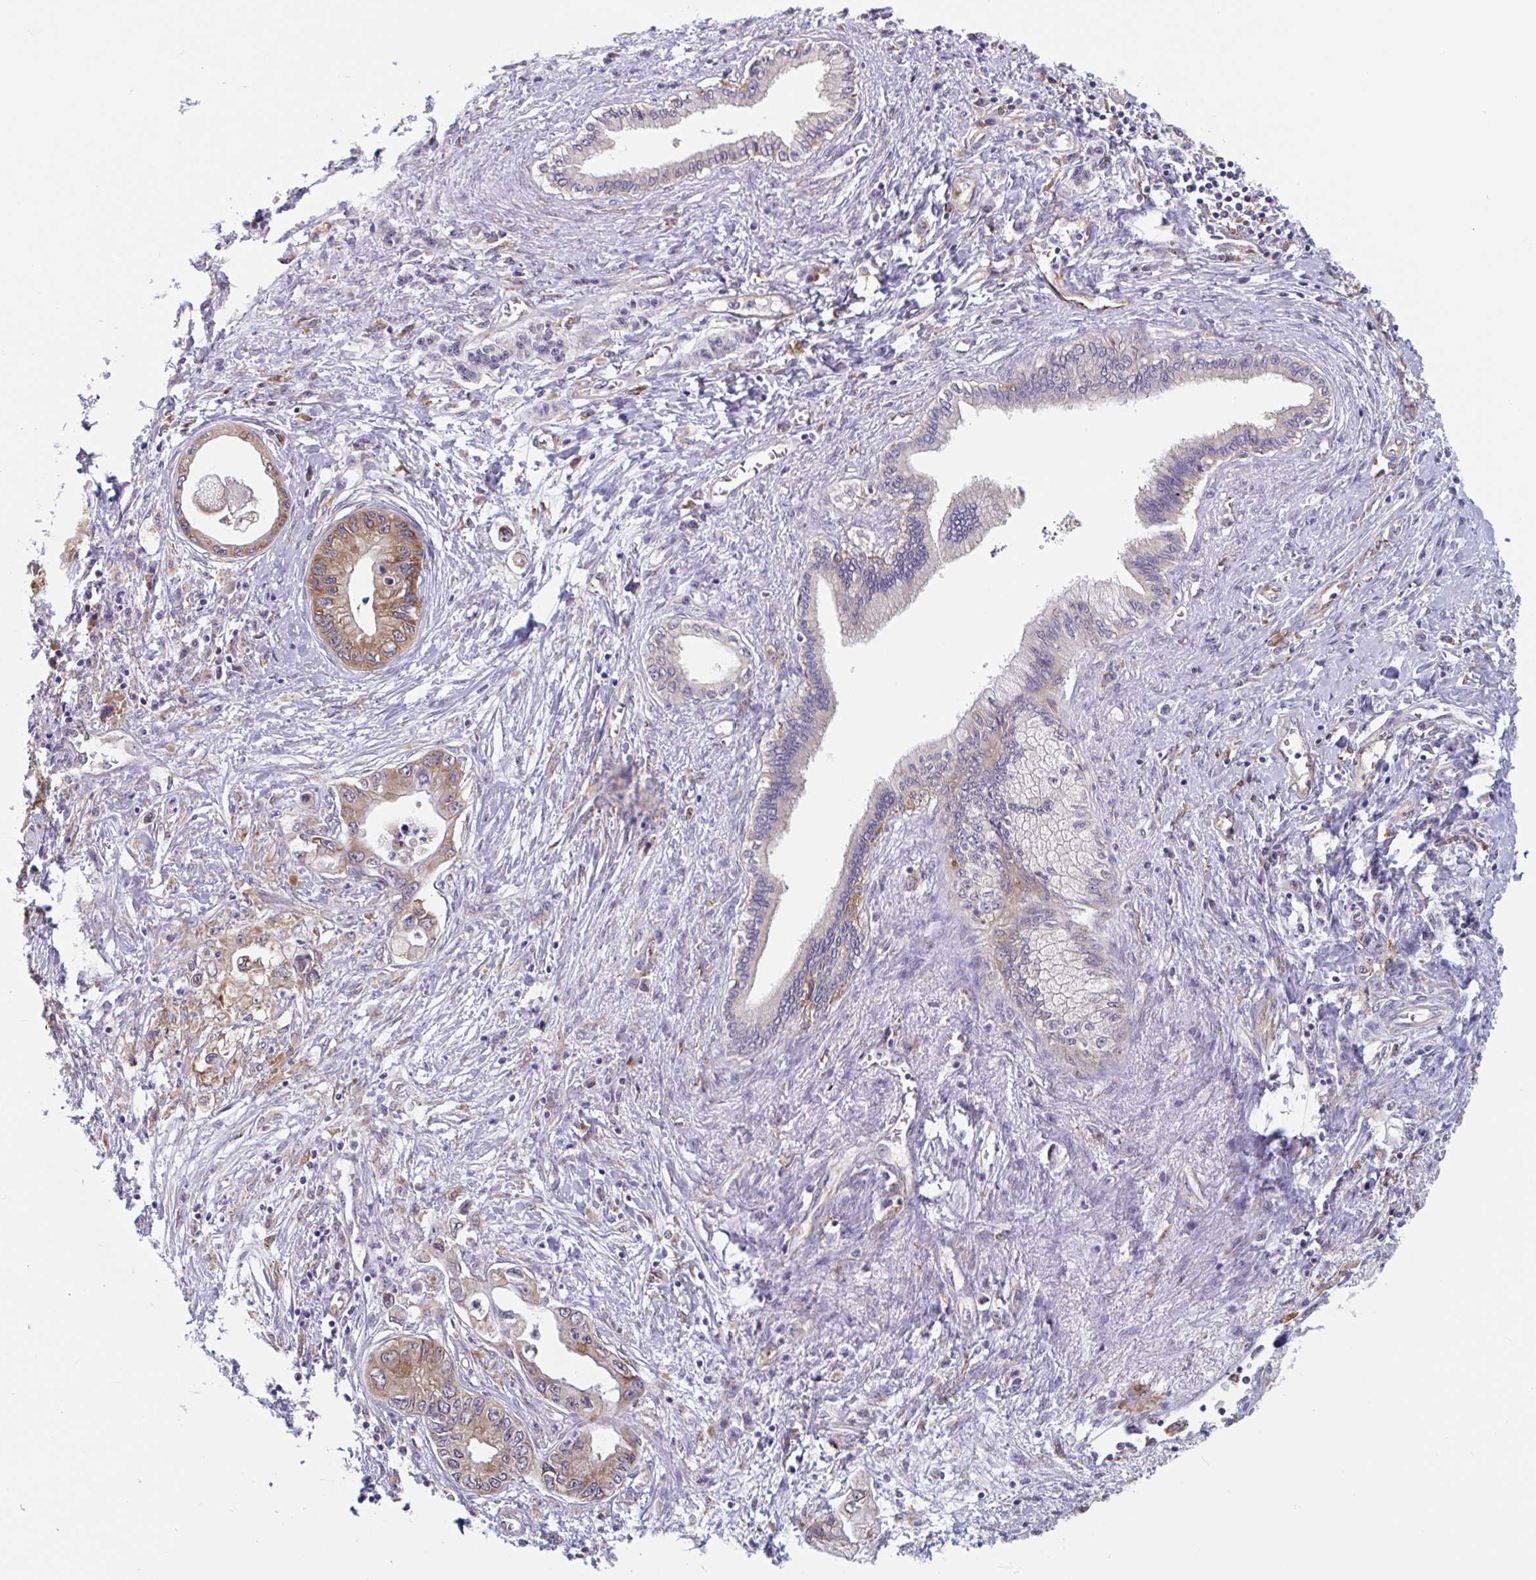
{"staining": {"intensity": "moderate", "quantity": ">75%", "location": "cytoplasmic/membranous"}, "tissue": "pancreatic cancer", "cell_type": "Tumor cells", "image_type": "cancer", "snomed": [{"axis": "morphology", "description": "Adenocarcinoma, NOS"}, {"axis": "topography", "description": "Pancreas"}], "caption": "Pancreatic adenocarcinoma stained with a protein marker shows moderate staining in tumor cells.", "gene": "SNX8", "patient": {"sex": "male", "age": 61}}